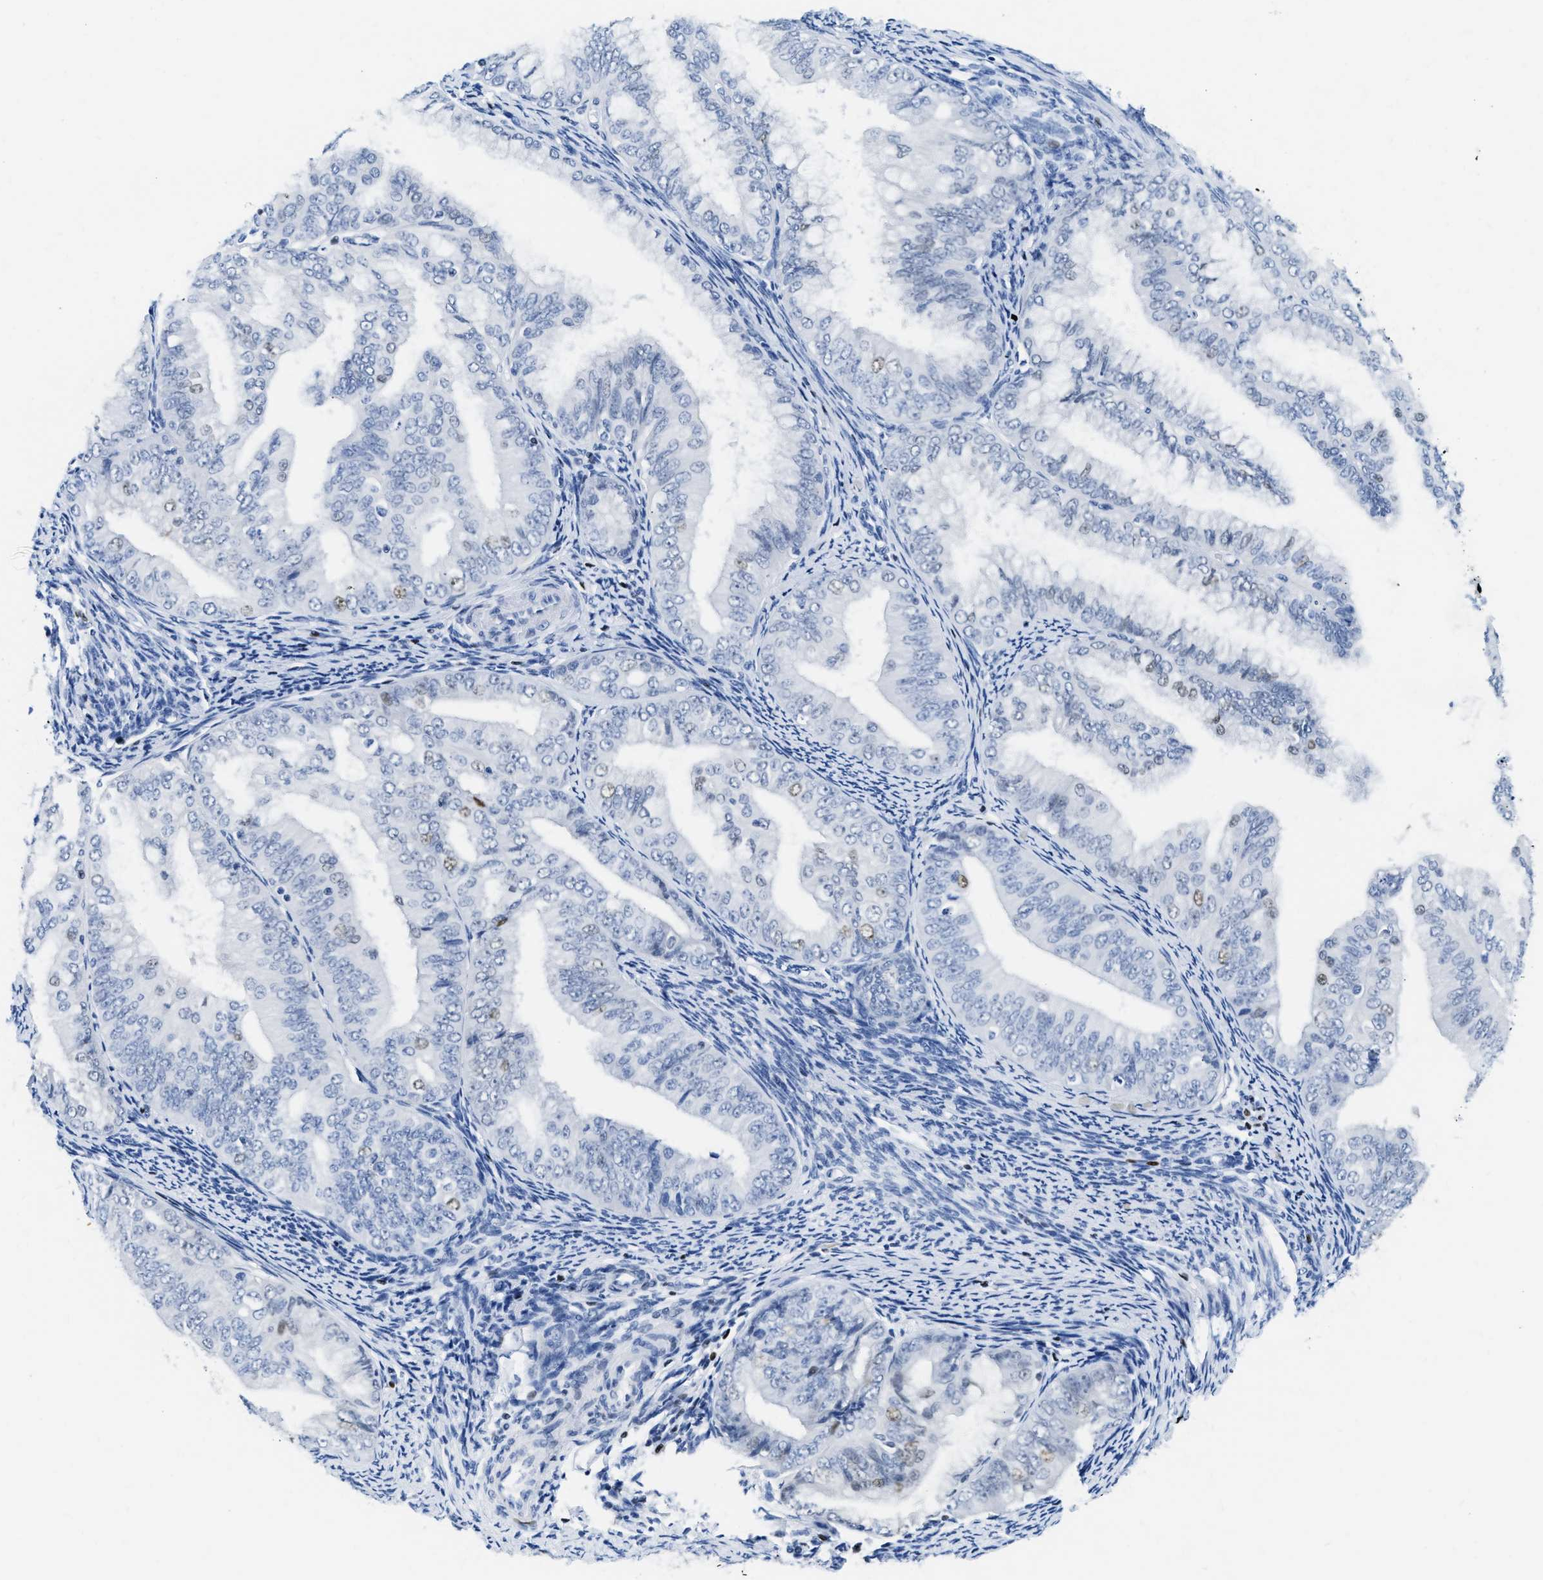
{"staining": {"intensity": "moderate", "quantity": "<25%", "location": "nuclear"}, "tissue": "endometrial cancer", "cell_type": "Tumor cells", "image_type": "cancer", "snomed": [{"axis": "morphology", "description": "Adenocarcinoma, NOS"}, {"axis": "topography", "description": "Endometrium"}], "caption": "Approximately <25% of tumor cells in human endometrial cancer (adenocarcinoma) display moderate nuclear protein staining as visualized by brown immunohistochemical staining.", "gene": "TCF7", "patient": {"sex": "female", "age": 63}}